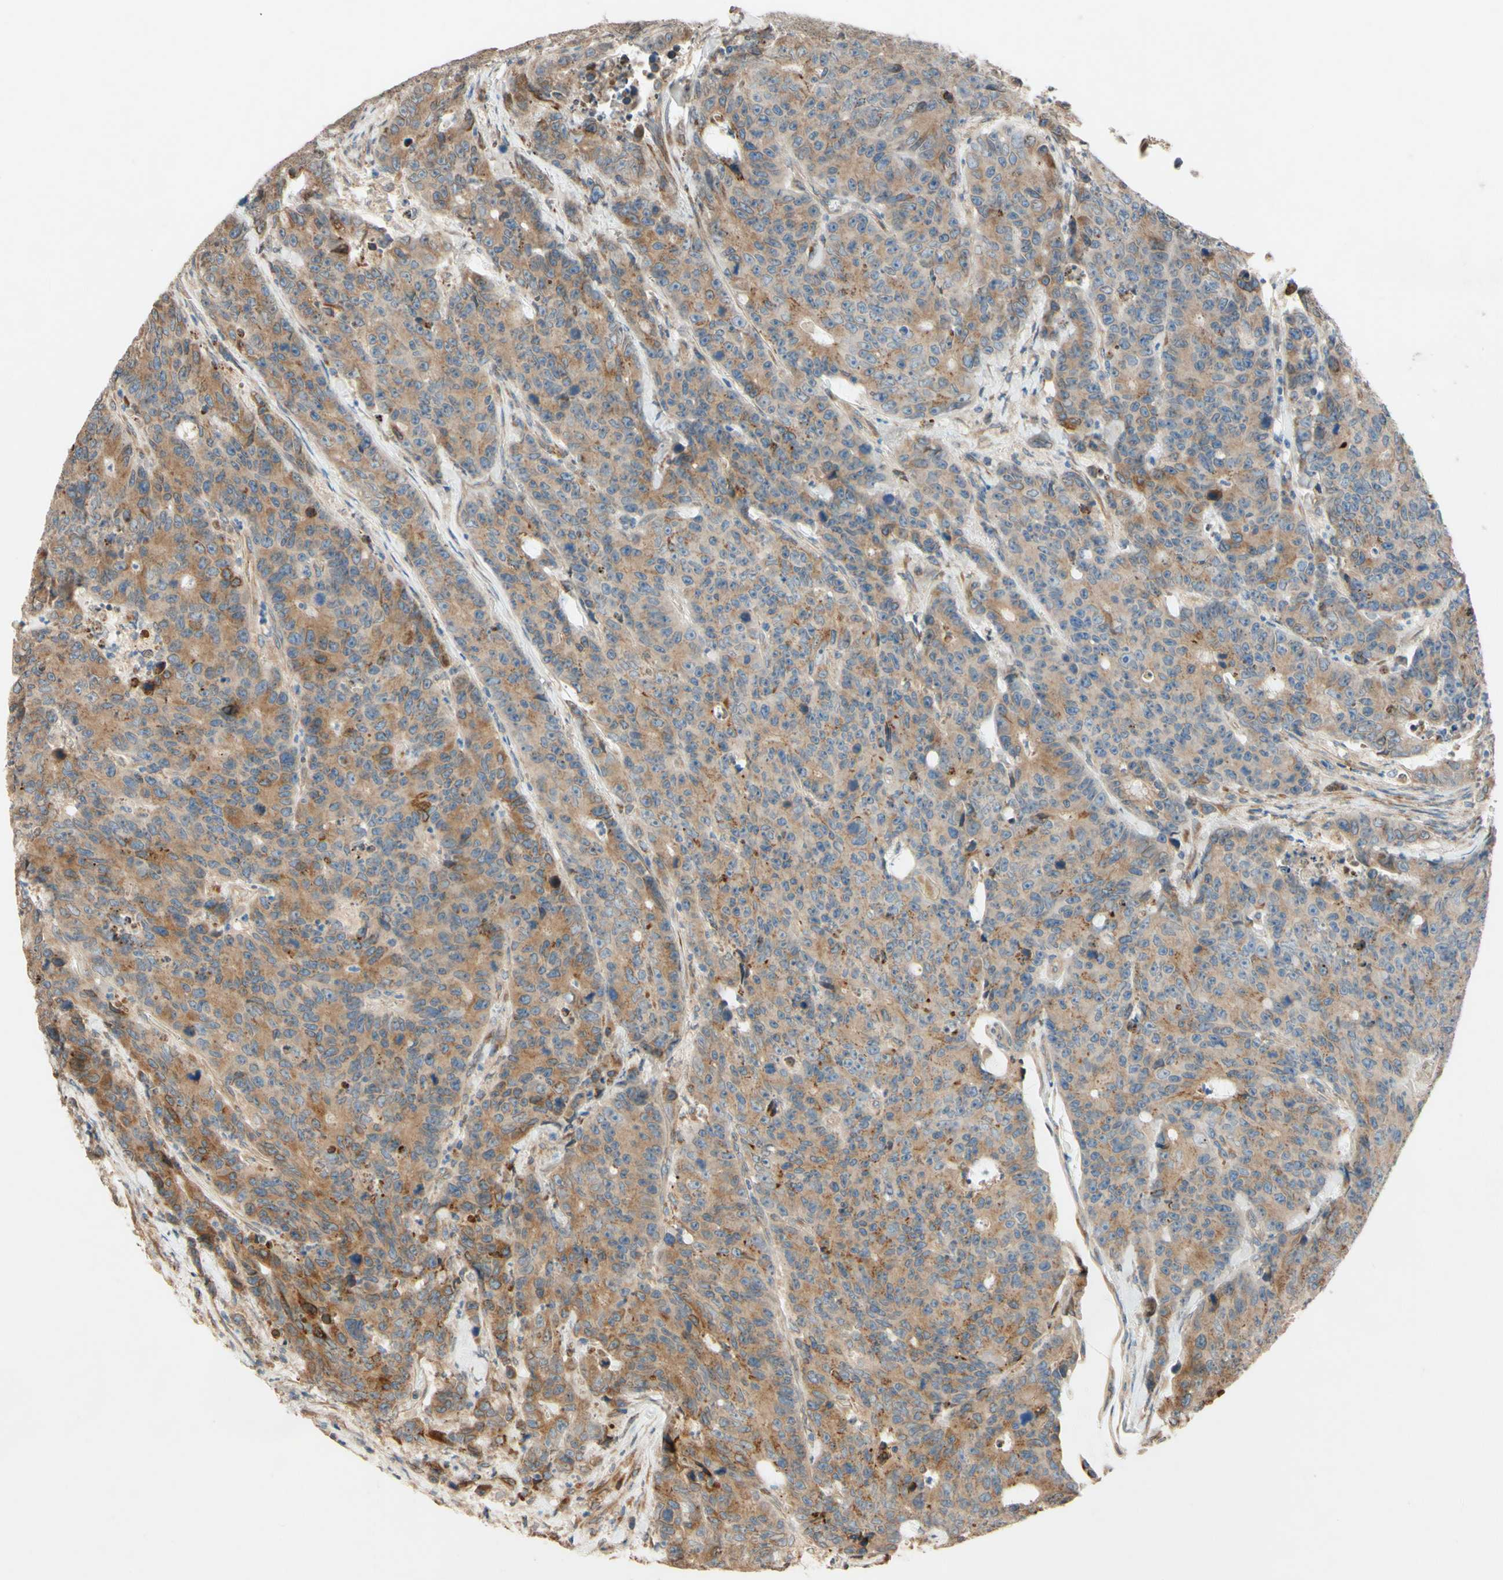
{"staining": {"intensity": "moderate", "quantity": "25%-75%", "location": "cytoplasmic/membranous,nuclear"}, "tissue": "colorectal cancer", "cell_type": "Tumor cells", "image_type": "cancer", "snomed": [{"axis": "morphology", "description": "Adenocarcinoma, NOS"}, {"axis": "topography", "description": "Colon"}], "caption": "Brown immunohistochemical staining in colorectal cancer (adenocarcinoma) exhibits moderate cytoplasmic/membranous and nuclear expression in about 25%-75% of tumor cells.", "gene": "PTPRU", "patient": {"sex": "female", "age": 86}}